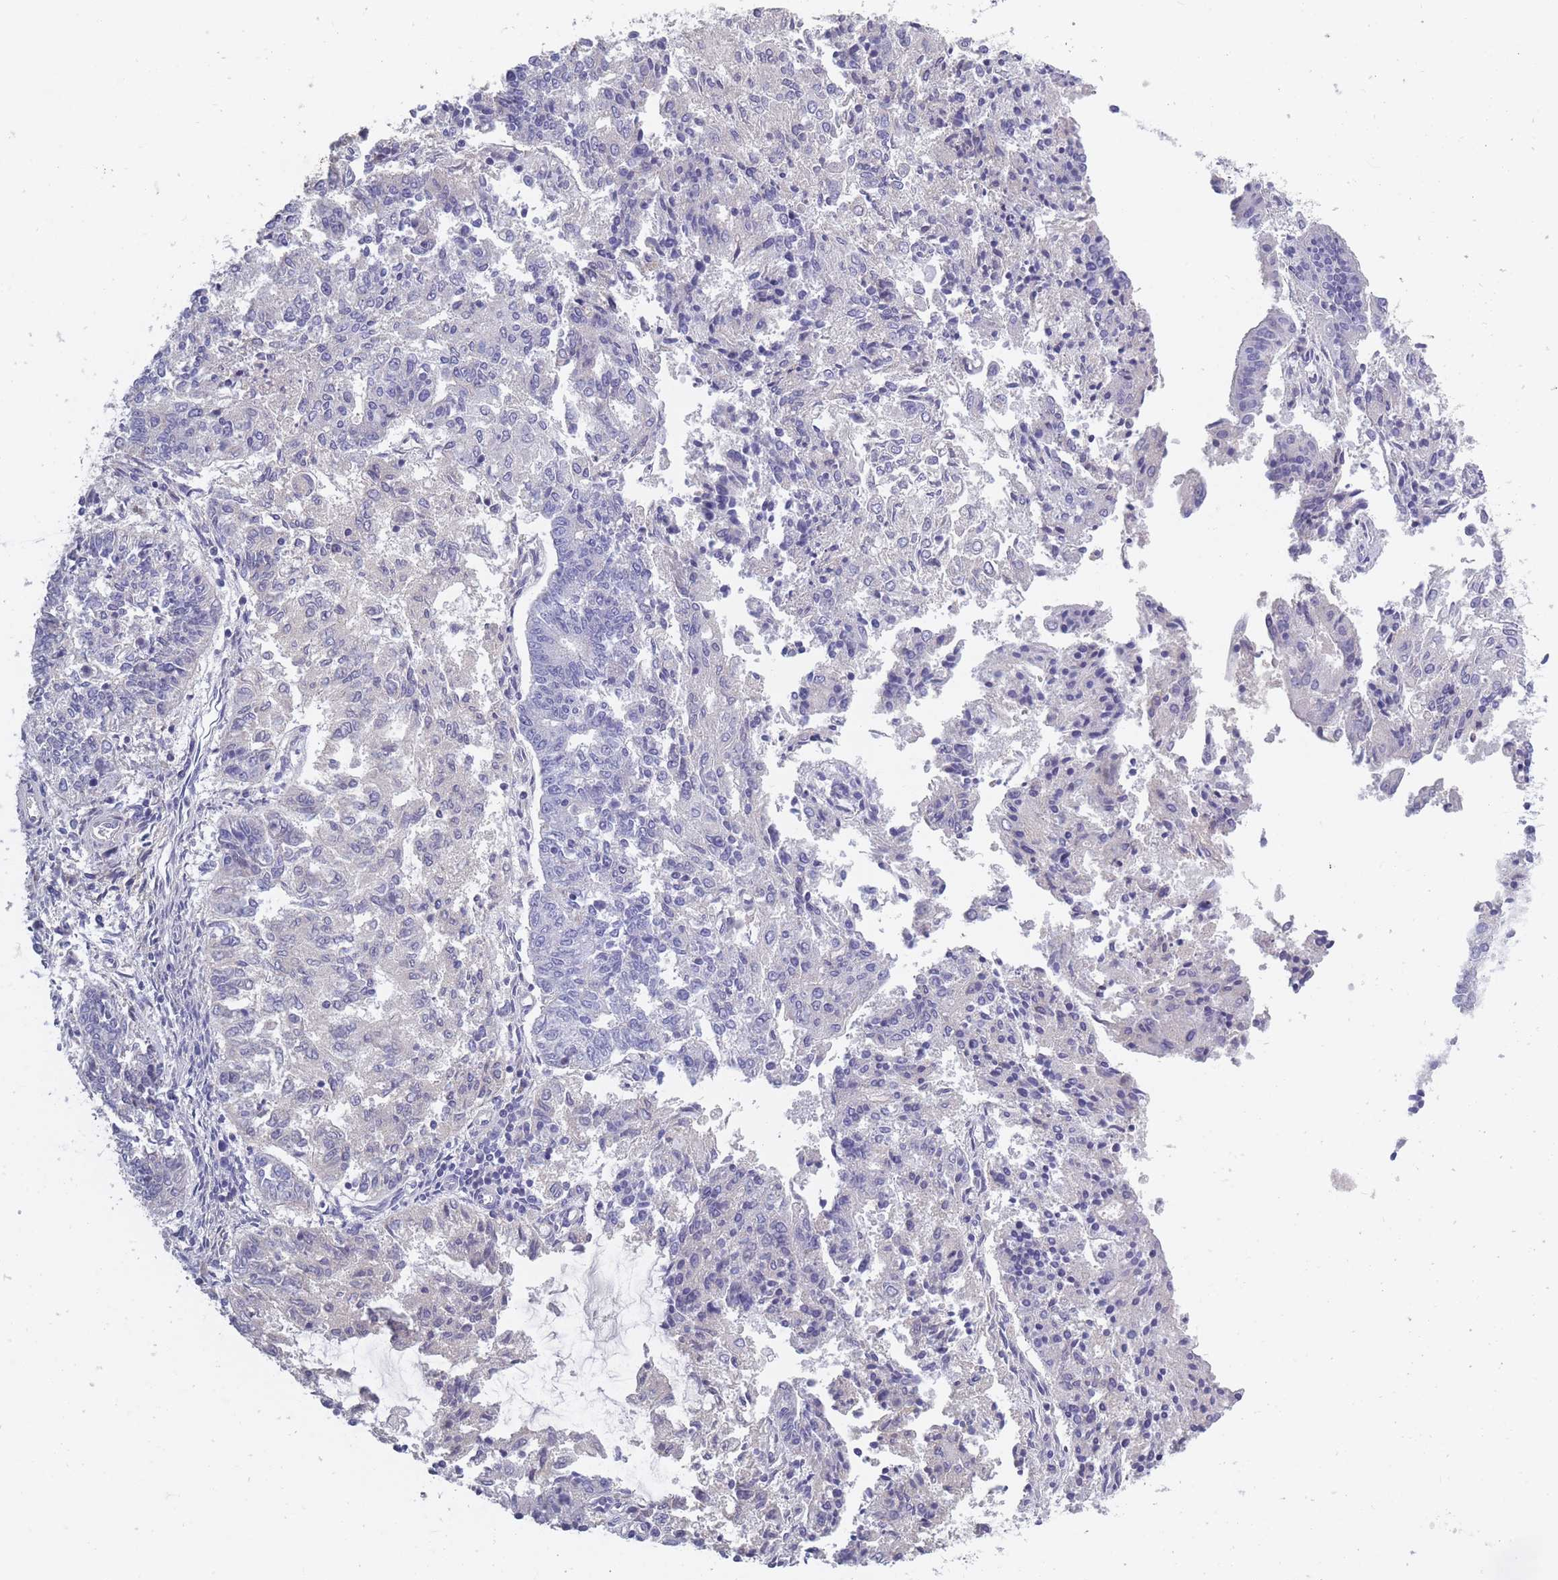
{"staining": {"intensity": "negative", "quantity": "none", "location": "none"}, "tissue": "endometrial cancer", "cell_type": "Tumor cells", "image_type": "cancer", "snomed": [{"axis": "morphology", "description": "Adenocarcinoma, NOS"}, {"axis": "topography", "description": "Endometrium"}], "caption": "Immunohistochemical staining of human endometrial cancer (adenocarcinoma) exhibits no significant positivity in tumor cells.", "gene": "OR4C5", "patient": {"sex": "female", "age": 82}}